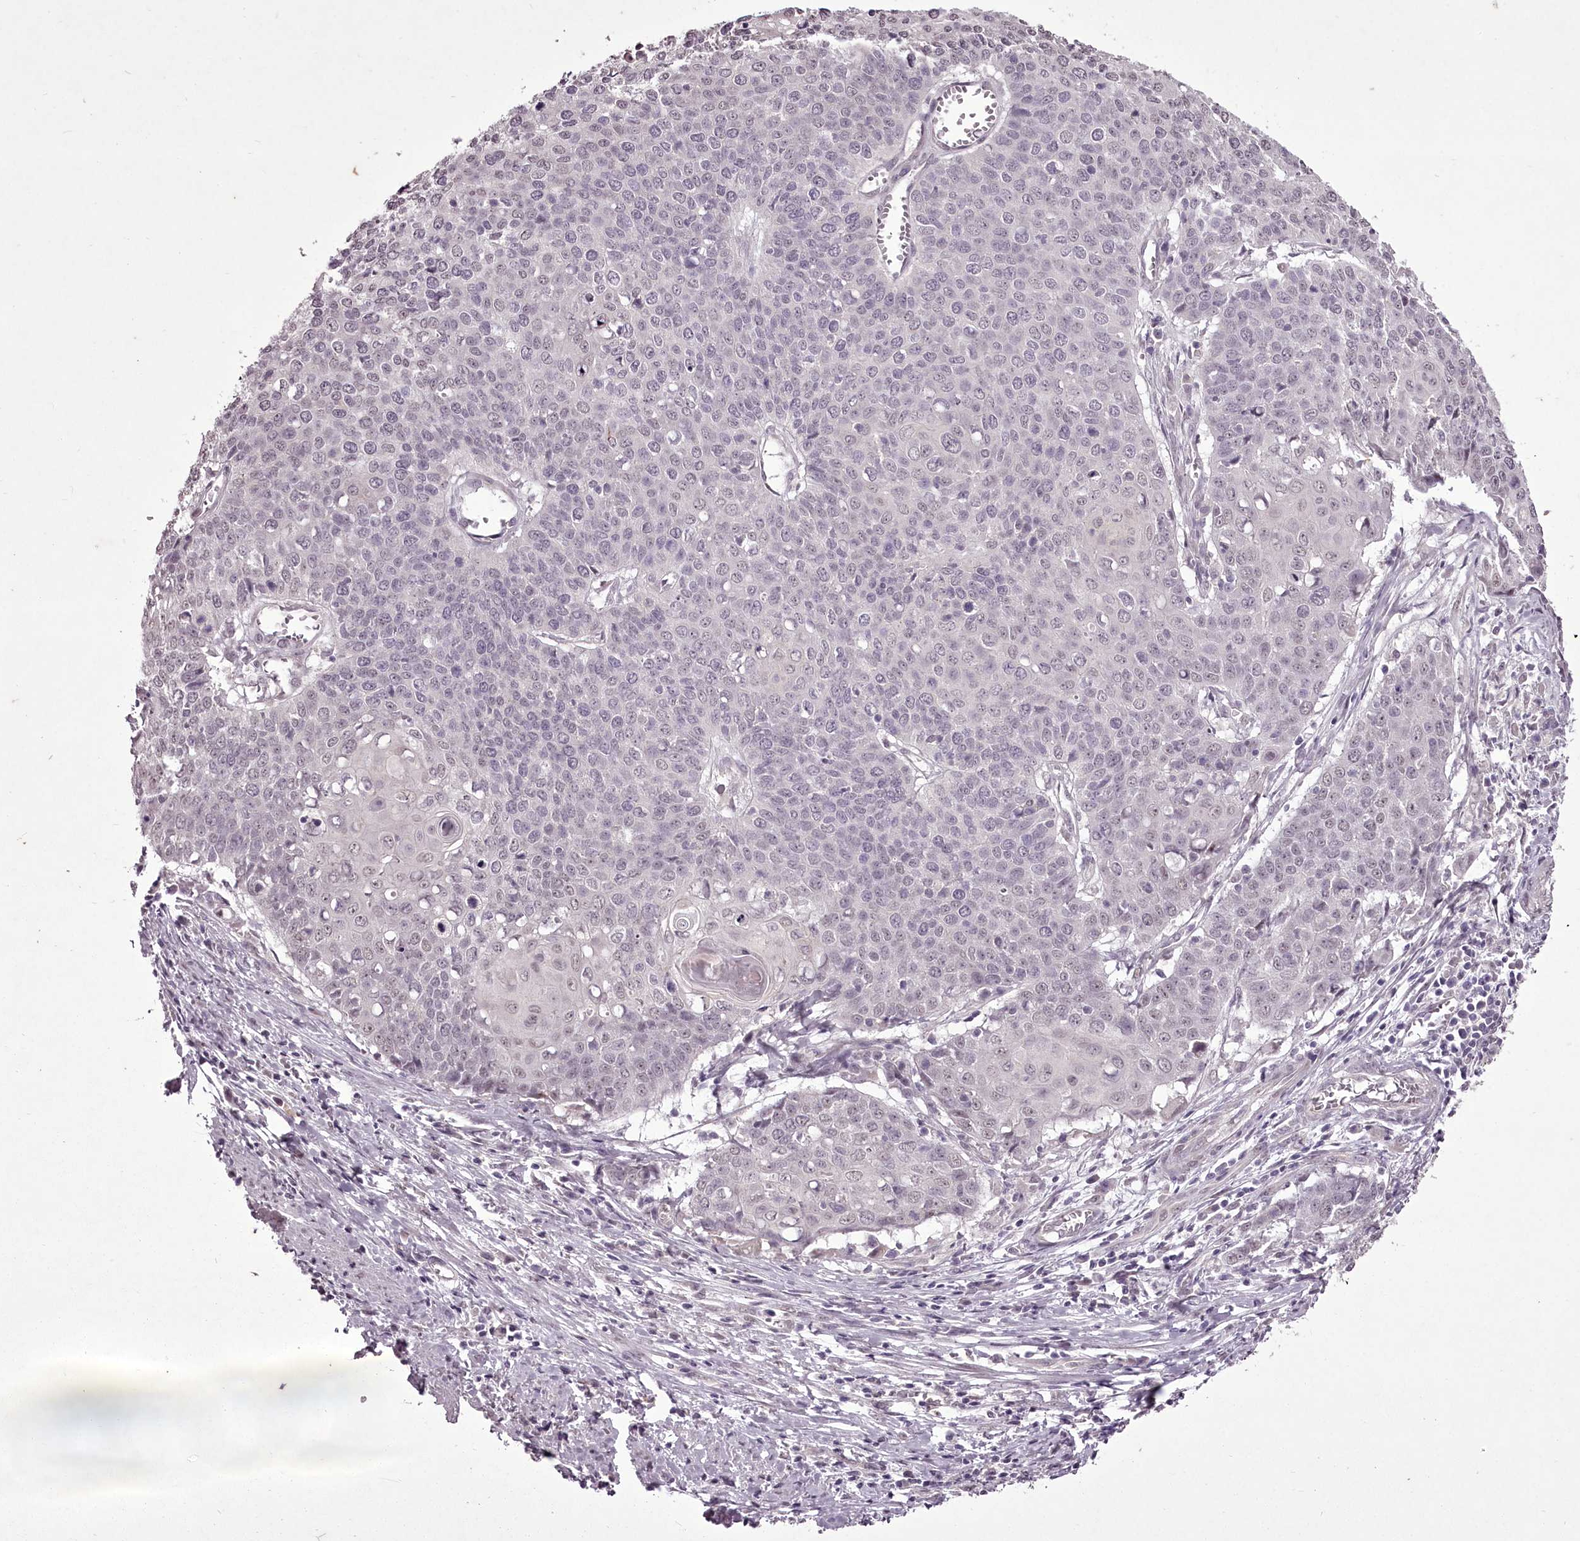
{"staining": {"intensity": "negative", "quantity": "none", "location": "none"}, "tissue": "cervical cancer", "cell_type": "Tumor cells", "image_type": "cancer", "snomed": [{"axis": "morphology", "description": "Squamous cell carcinoma, NOS"}, {"axis": "topography", "description": "Cervix"}], "caption": "This is an IHC histopathology image of cervical cancer (squamous cell carcinoma). There is no expression in tumor cells.", "gene": "C1orf56", "patient": {"sex": "female", "age": 39}}